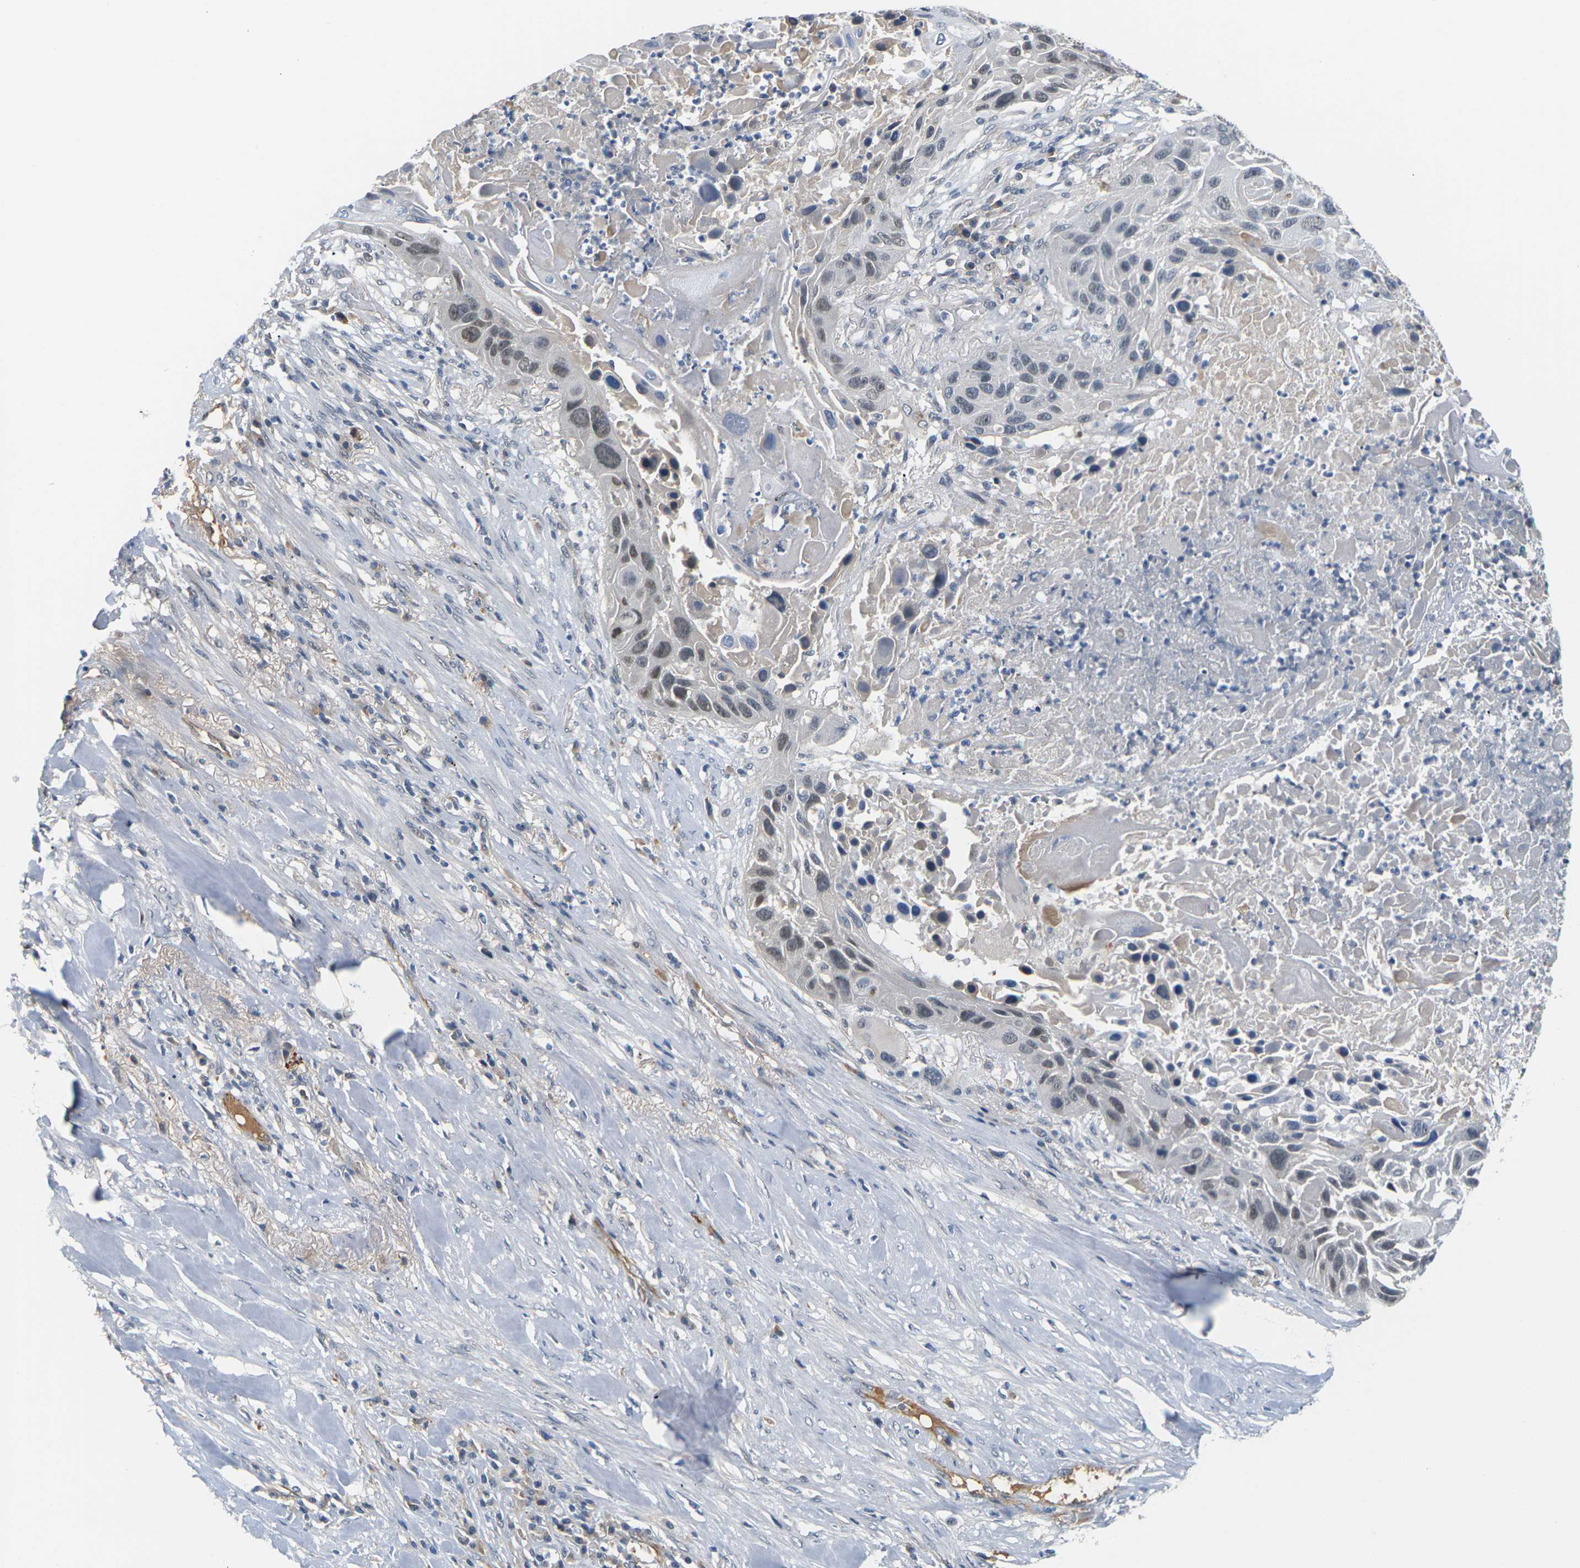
{"staining": {"intensity": "weak", "quantity": ">75%", "location": "nuclear"}, "tissue": "lung cancer", "cell_type": "Tumor cells", "image_type": "cancer", "snomed": [{"axis": "morphology", "description": "Squamous cell carcinoma, NOS"}, {"axis": "topography", "description": "Lung"}], "caption": "A low amount of weak nuclear expression is identified in about >75% of tumor cells in squamous cell carcinoma (lung) tissue.", "gene": "PKP2", "patient": {"sex": "male", "age": 57}}